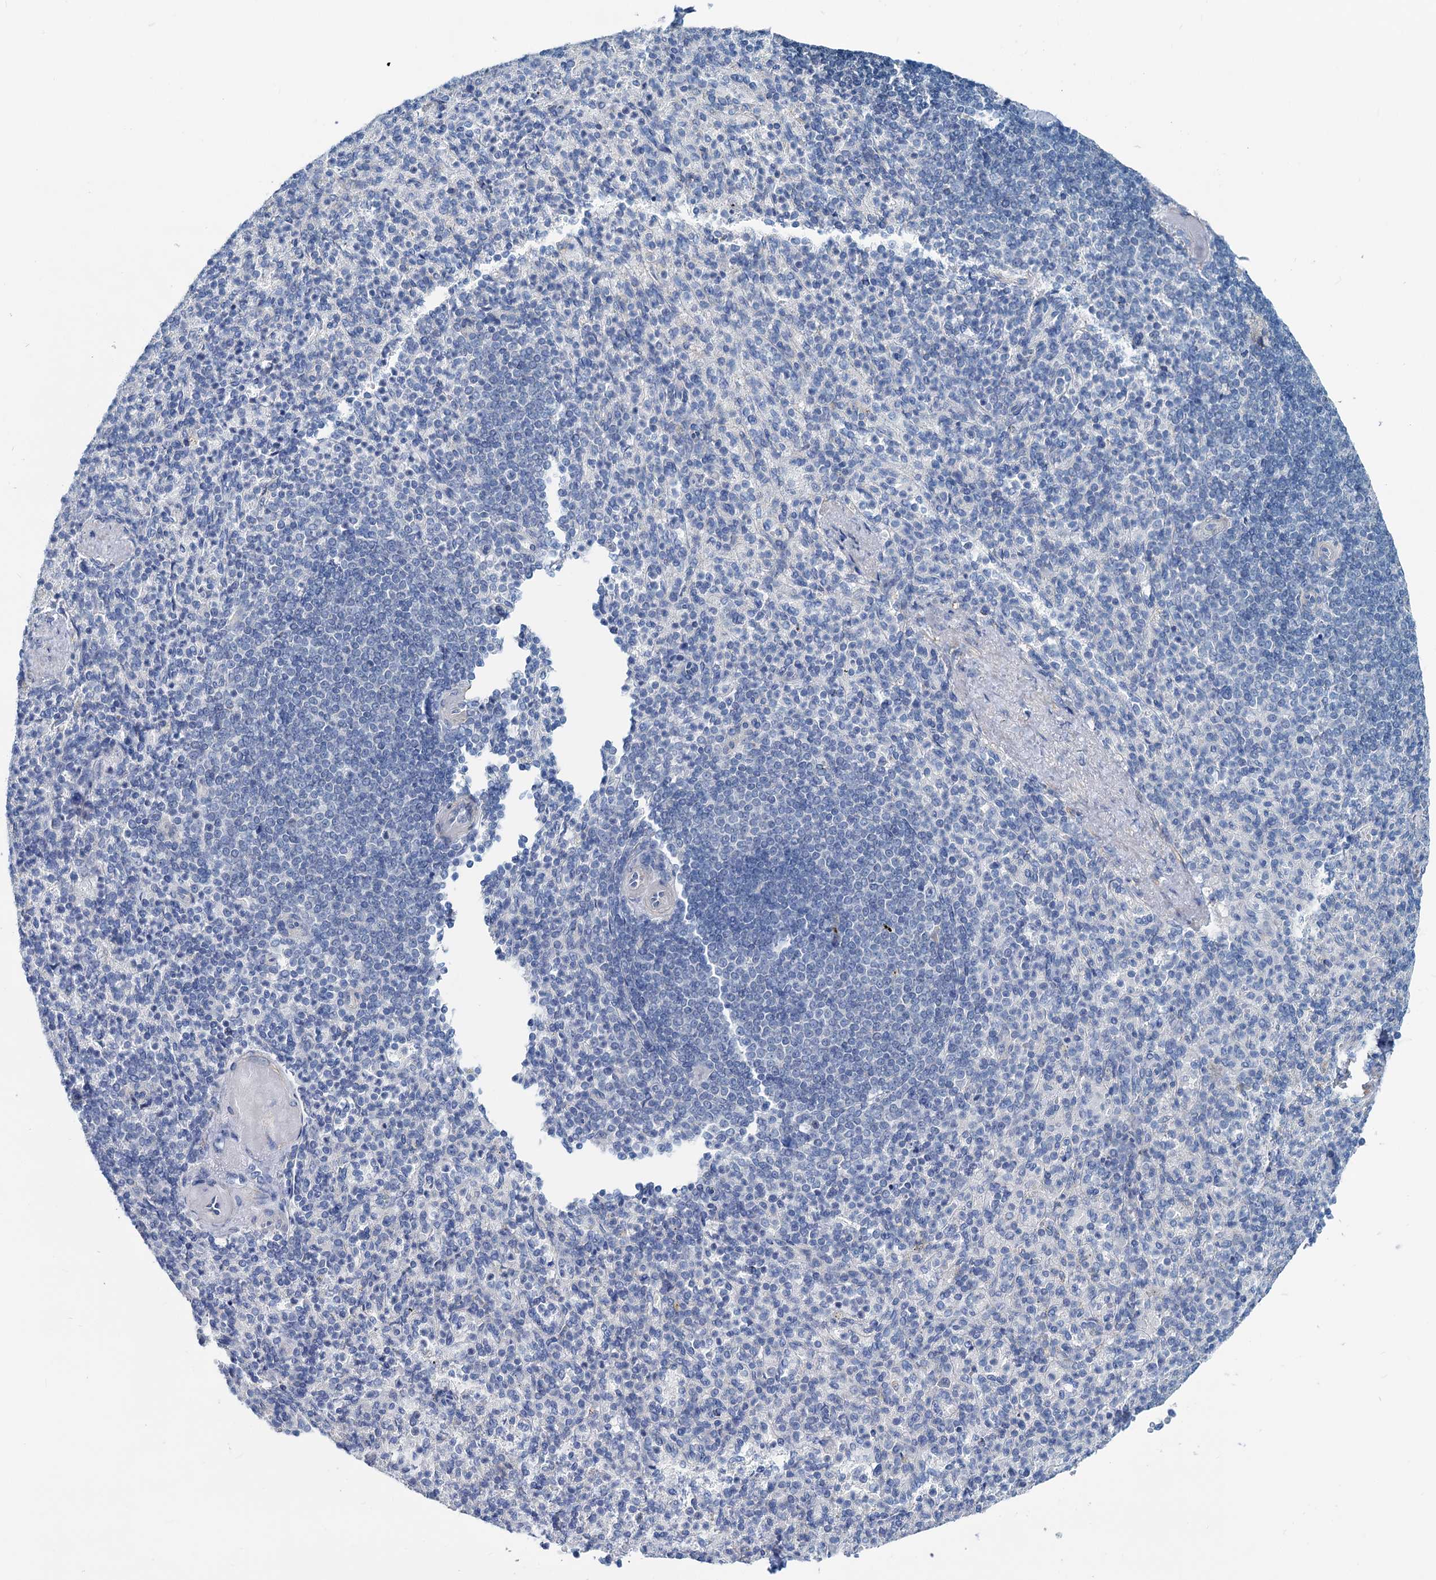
{"staining": {"intensity": "negative", "quantity": "none", "location": "none"}, "tissue": "spleen", "cell_type": "Cells in red pulp", "image_type": "normal", "snomed": [{"axis": "morphology", "description": "Normal tissue, NOS"}, {"axis": "topography", "description": "Spleen"}], "caption": "Histopathology image shows no significant protein positivity in cells in red pulp of unremarkable spleen. (Stains: DAB immunohistochemistry with hematoxylin counter stain, Microscopy: brightfield microscopy at high magnification).", "gene": "SLC1A3", "patient": {"sex": "female", "age": 74}}